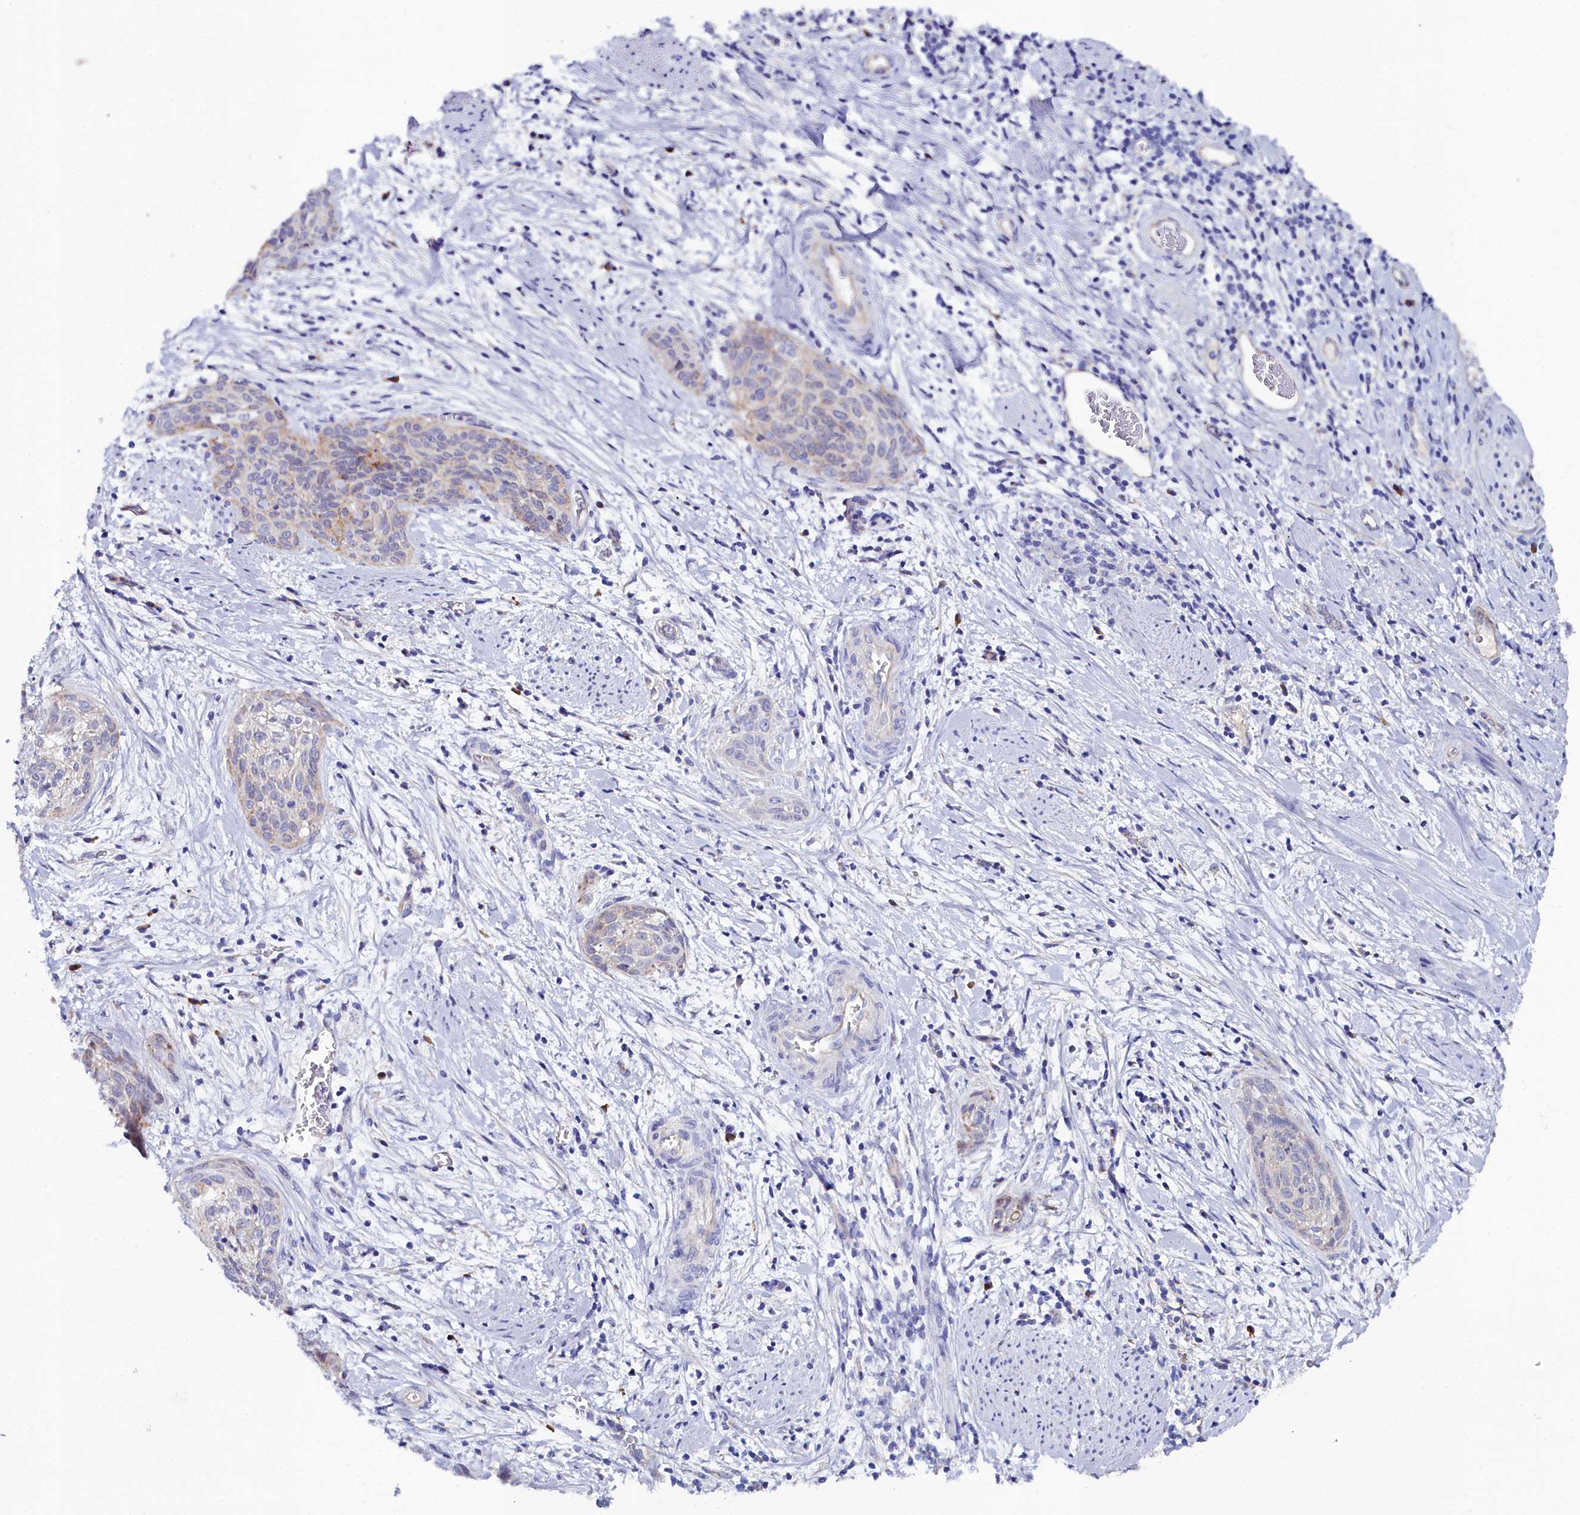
{"staining": {"intensity": "weak", "quantity": "<25%", "location": "cytoplasmic/membranous"}, "tissue": "cervical cancer", "cell_type": "Tumor cells", "image_type": "cancer", "snomed": [{"axis": "morphology", "description": "Squamous cell carcinoma, NOS"}, {"axis": "topography", "description": "Cervix"}], "caption": "Protein analysis of cervical cancer shows no significant staining in tumor cells. (Stains: DAB immunohistochemistry with hematoxylin counter stain, Microscopy: brightfield microscopy at high magnification).", "gene": "SLC49A3", "patient": {"sex": "female", "age": 55}}